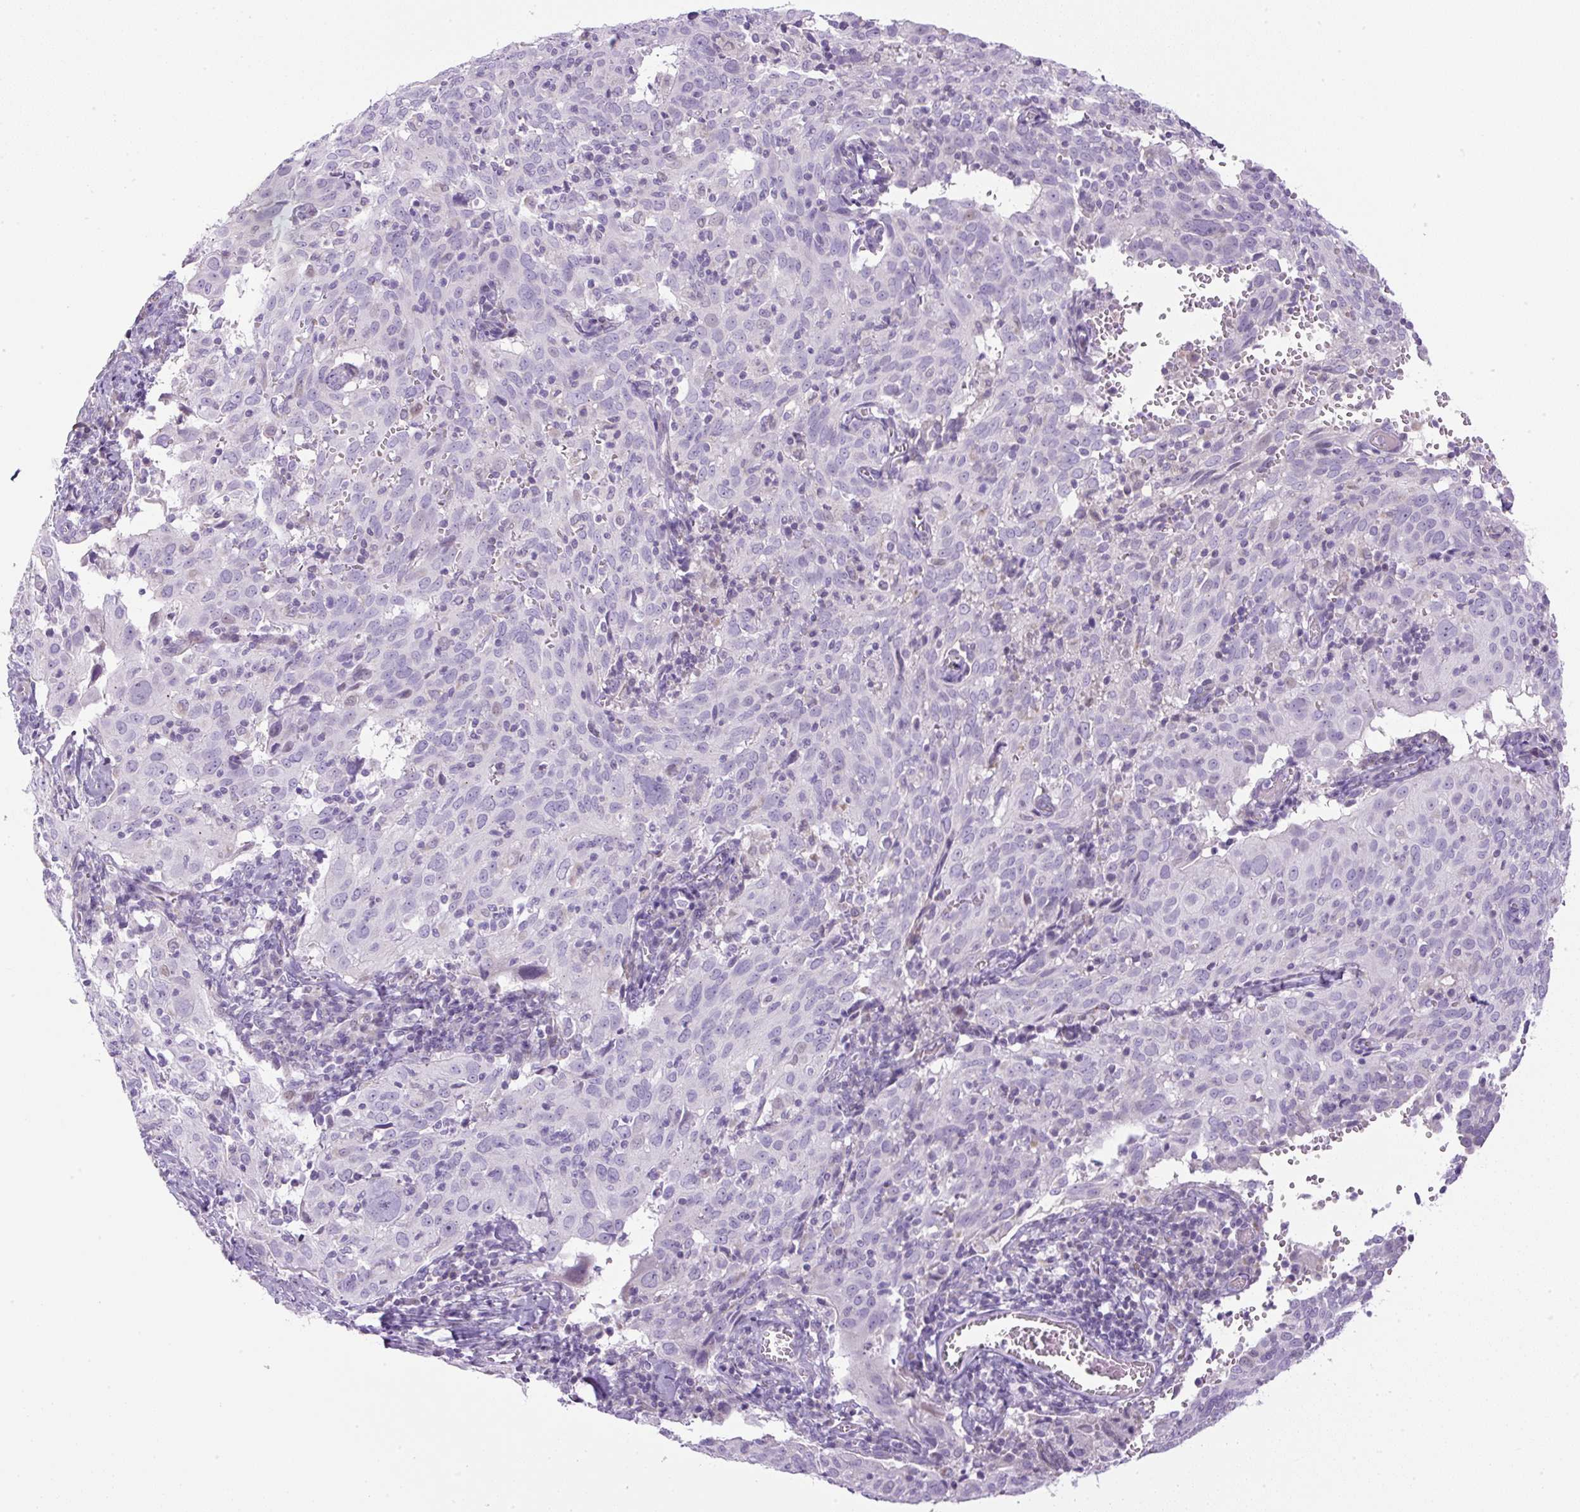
{"staining": {"intensity": "negative", "quantity": "none", "location": "none"}, "tissue": "cervical cancer", "cell_type": "Tumor cells", "image_type": "cancer", "snomed": [{"axis": "morphology", "description": "Squamous cell carcinoma, NOS"}, {"axis": "topography", "description": "Cervix"}], "caption": "The histopathology image shows no staining of tumor cells in cervical squamous cell carcinoma.", "gene": "FGFBP3", "patient": {"sex": "female", "age": 31}}